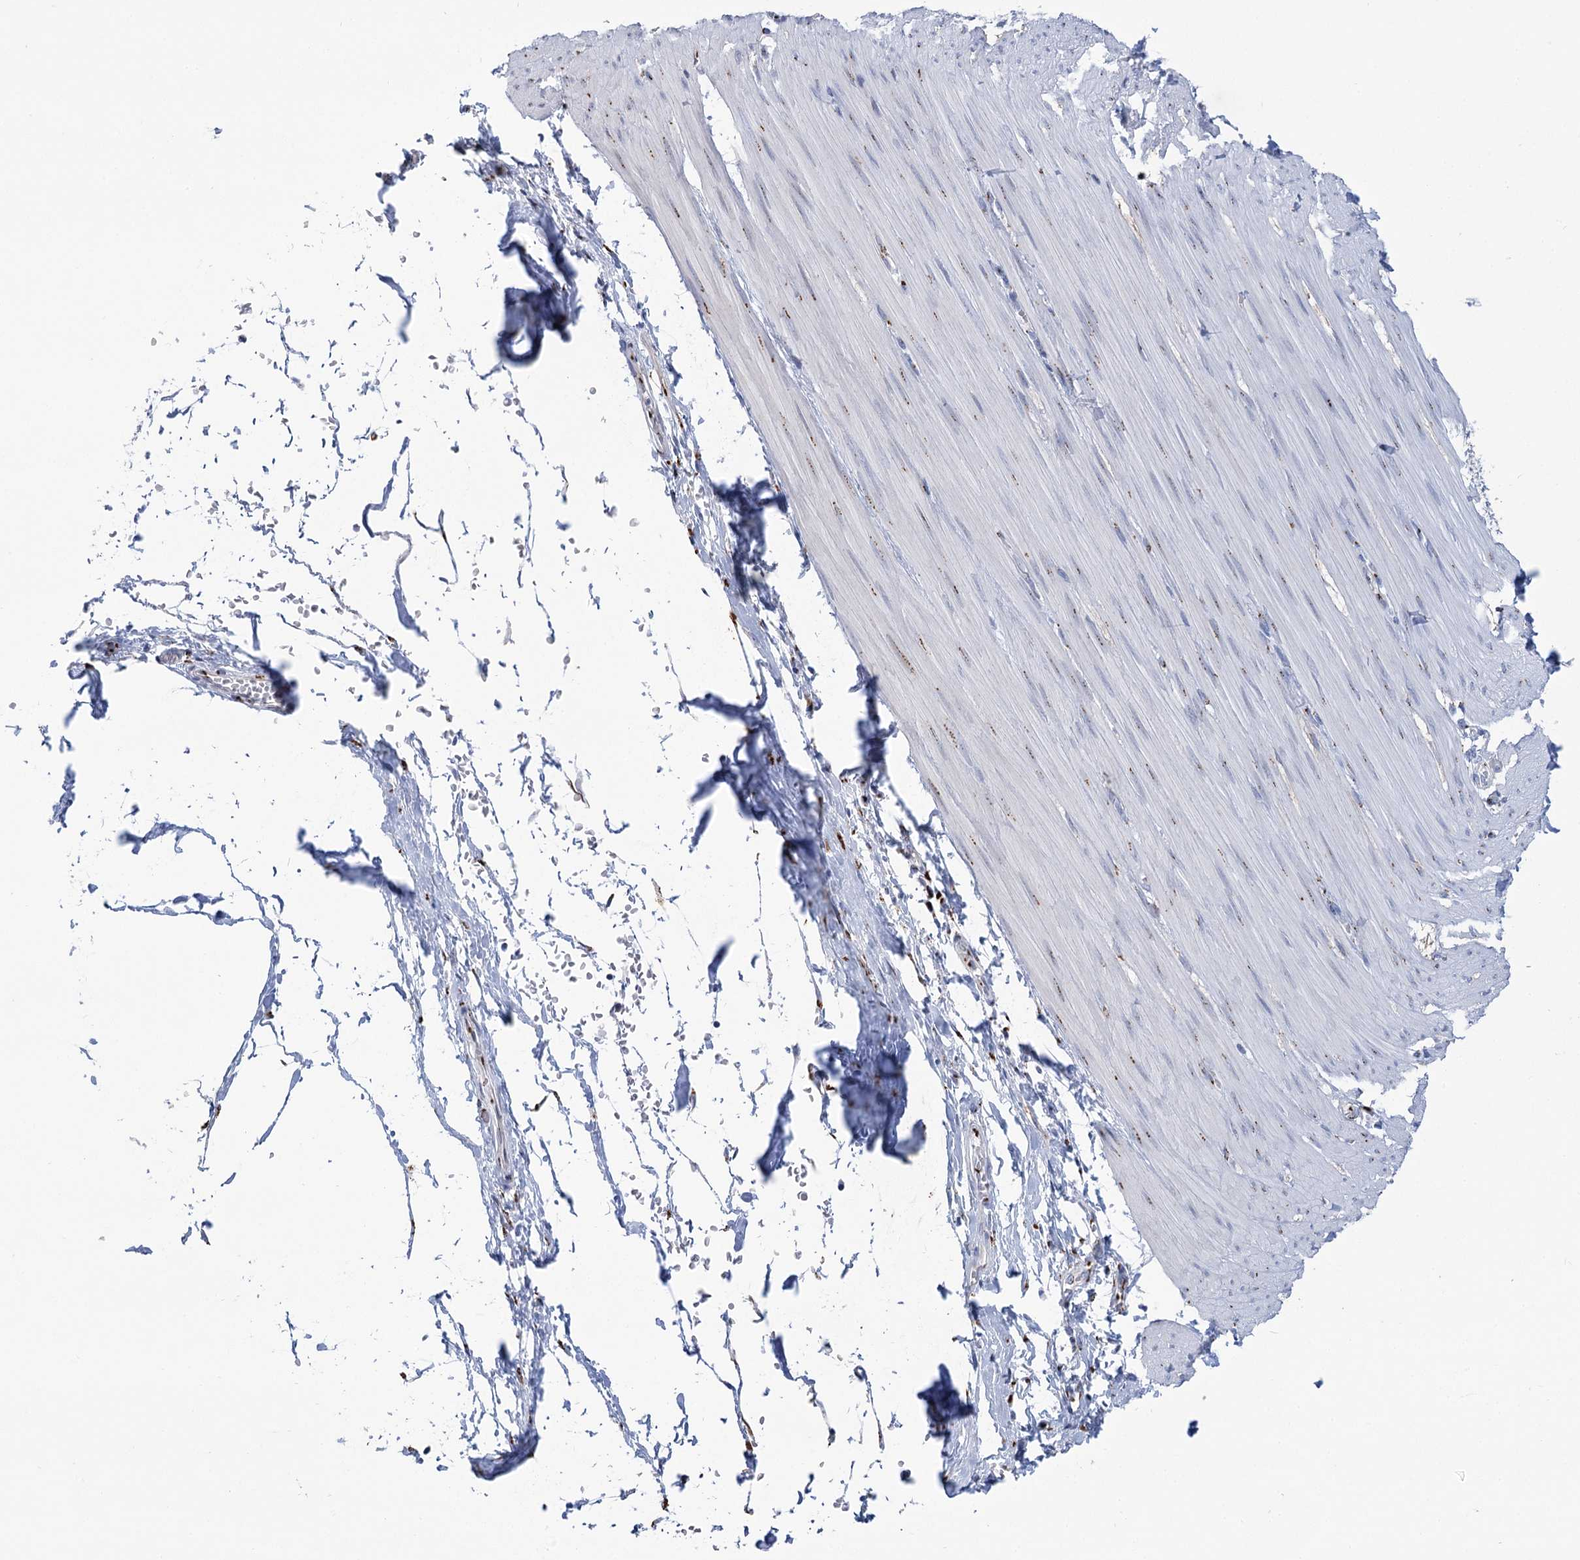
{"staining": {"intensity": "weak", "quantity": "<25%", "location": "cytoplasmic/membranous"}, "tissue": "smooth muscle", "cell_type": "Smooth muscle cells", "image_type": "normal", "snomed": [{"axis": "morphology", "description": "Normal tissue, NOS"}, {"axis": "morphology", "description": "Adenocarcinoma, NOS"}, {"axis": "topography", "description": "Colon"}, {"axis": "topography", "description": "Peripheral nerve tissue"}], "caption": "An immunohistochemistry image of unremarkable smooth muscle is shown. There is no staining in smooth muscle cells of smooth muscle.", "gene": "TMEM165", "patient": {"sex": "male", "age": 14}}